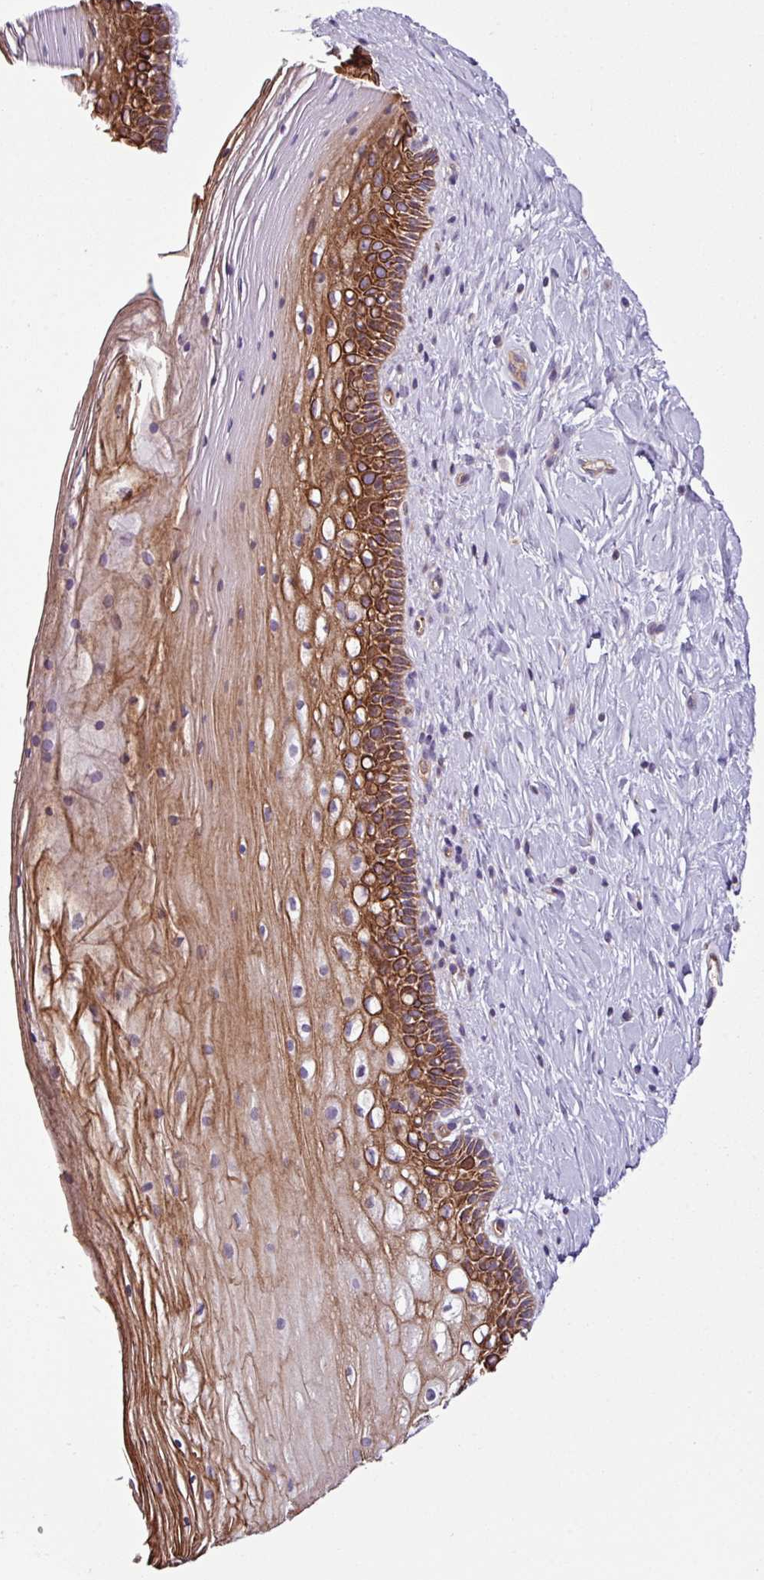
{"staining": {"intensity": "negative", "quantity": "none", "location": "none"}, "tissue": "cervix", "cell_type": "Glandular cells", "image_type": "normal", "snomed": [{"axis": "morphology", "description": "Normal tissue, NOS"}, {"axis": "topography", "description": "Cervix"}], "caption": "This is an immunohistochemistry photomicrograph of normal human cervix. There is no expression in glandular cells.", "gene": "ZNF106", "patient": {"sex": "female", "age": 36}}